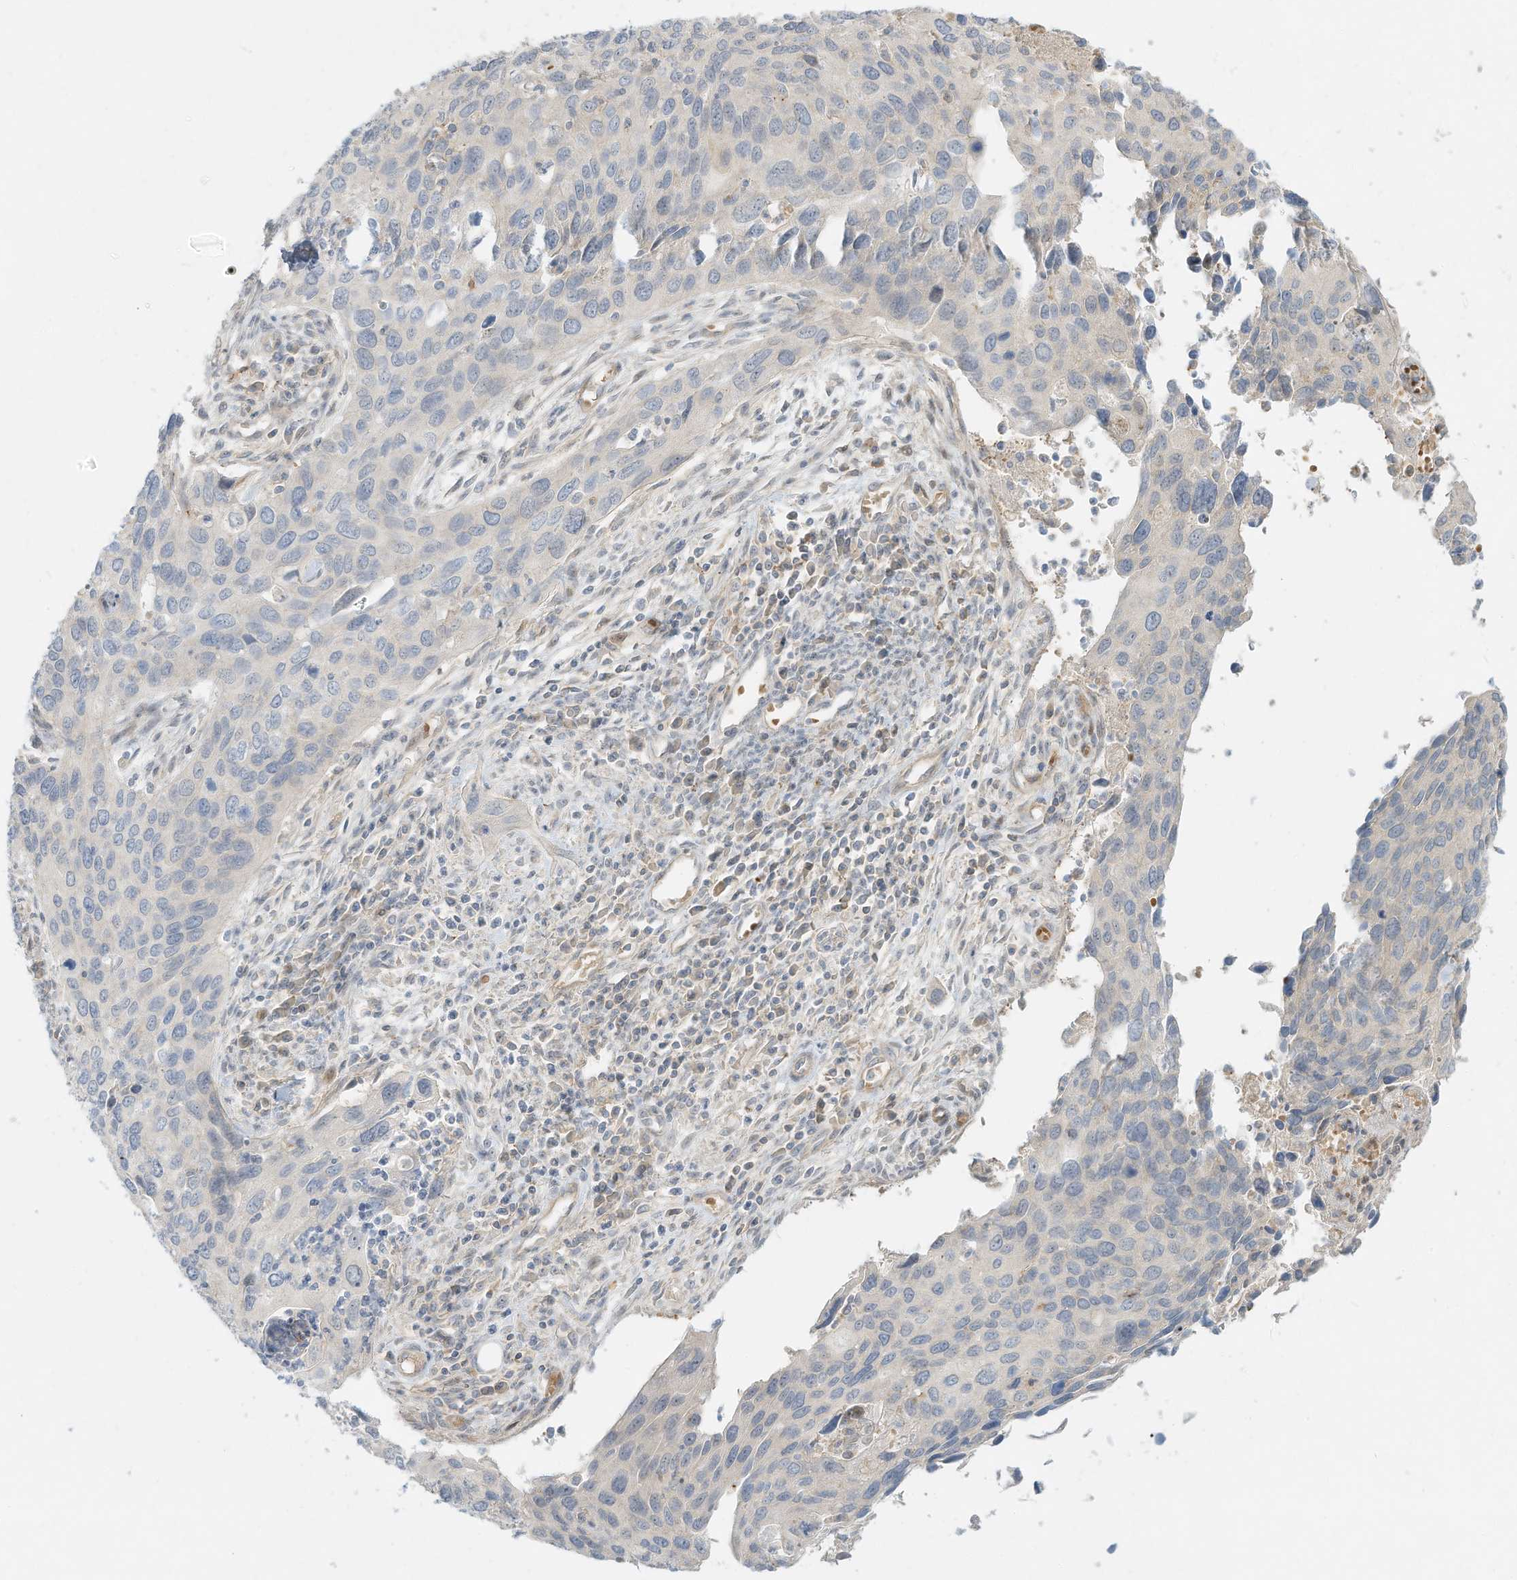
{"staining": {"intensity": "negative", "quantity": "none", "location": "none"}, "tissue": "cervical cancer", "cell_type": "Tumor cells", "image_type": "cancer", "snomed": [{"axis": "morphology", "description": "Squamous cell carcinoma, NOS"}, {"axis": "topography", "description": "Cervix"}], "caption": "An IHC image of squamous cell carcinoma (cervical) is shown. There is no staining in tumor cells of squamous cell carcinoma (cervical).", "gene": "OFD1", "patient": {"sex": "female", "age": 55}}